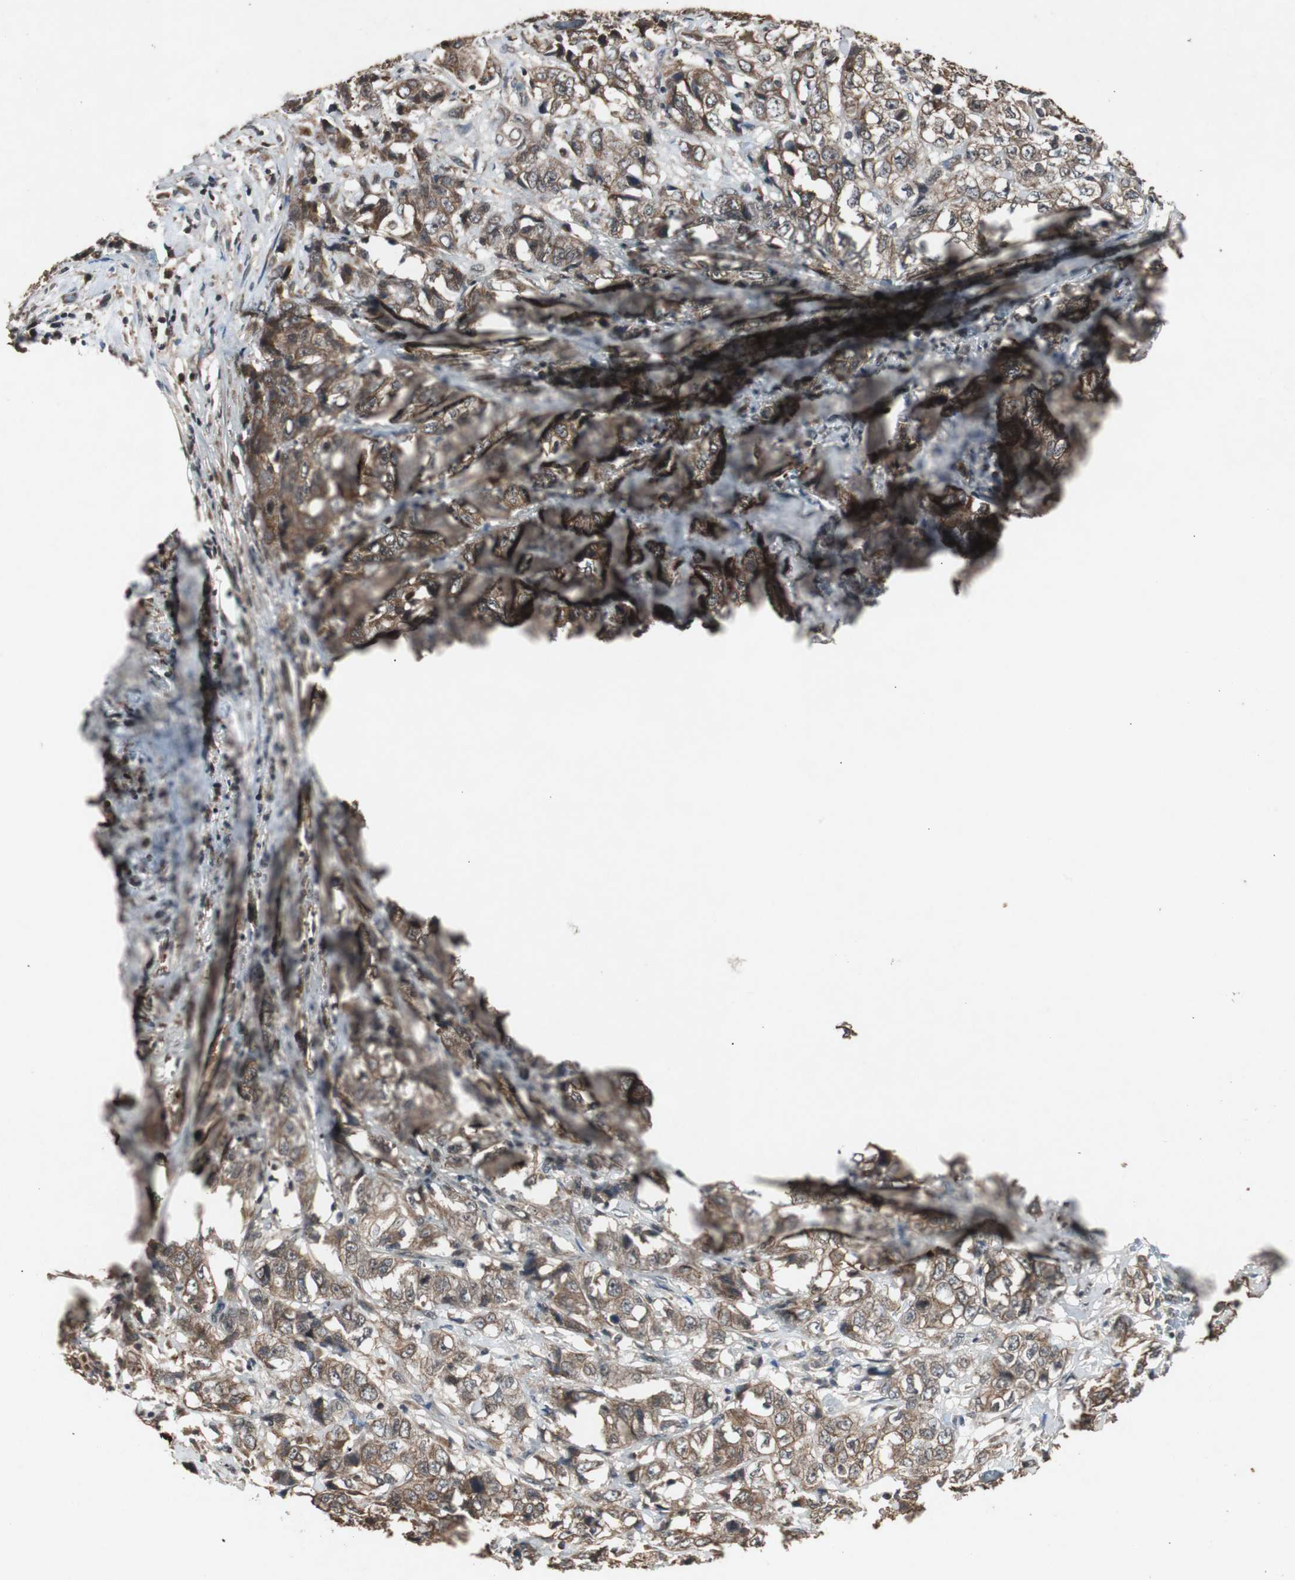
{"staining": {"intensity": "moderate", "quantity": ">75%", "location": "cytoplasmic/membranous"}, "tissue": "stomach cancer", "cell_type": "Tumor cells", "image_type": "cancer", "snomed": [{"axis": "morphology", "description": "Adenocarcinoma, NOS"}, {"axis": "topography", "description": "Stomach"}], "caption": "This is a photomicrograph of immunohistochemistry staining of stomach adenocarcinoma, which shows moderate positivity in the cytoplasmic/membranous of tumor cells.", "gene": "SLIT2", "patient": {"sex": "male", "age": 48}}